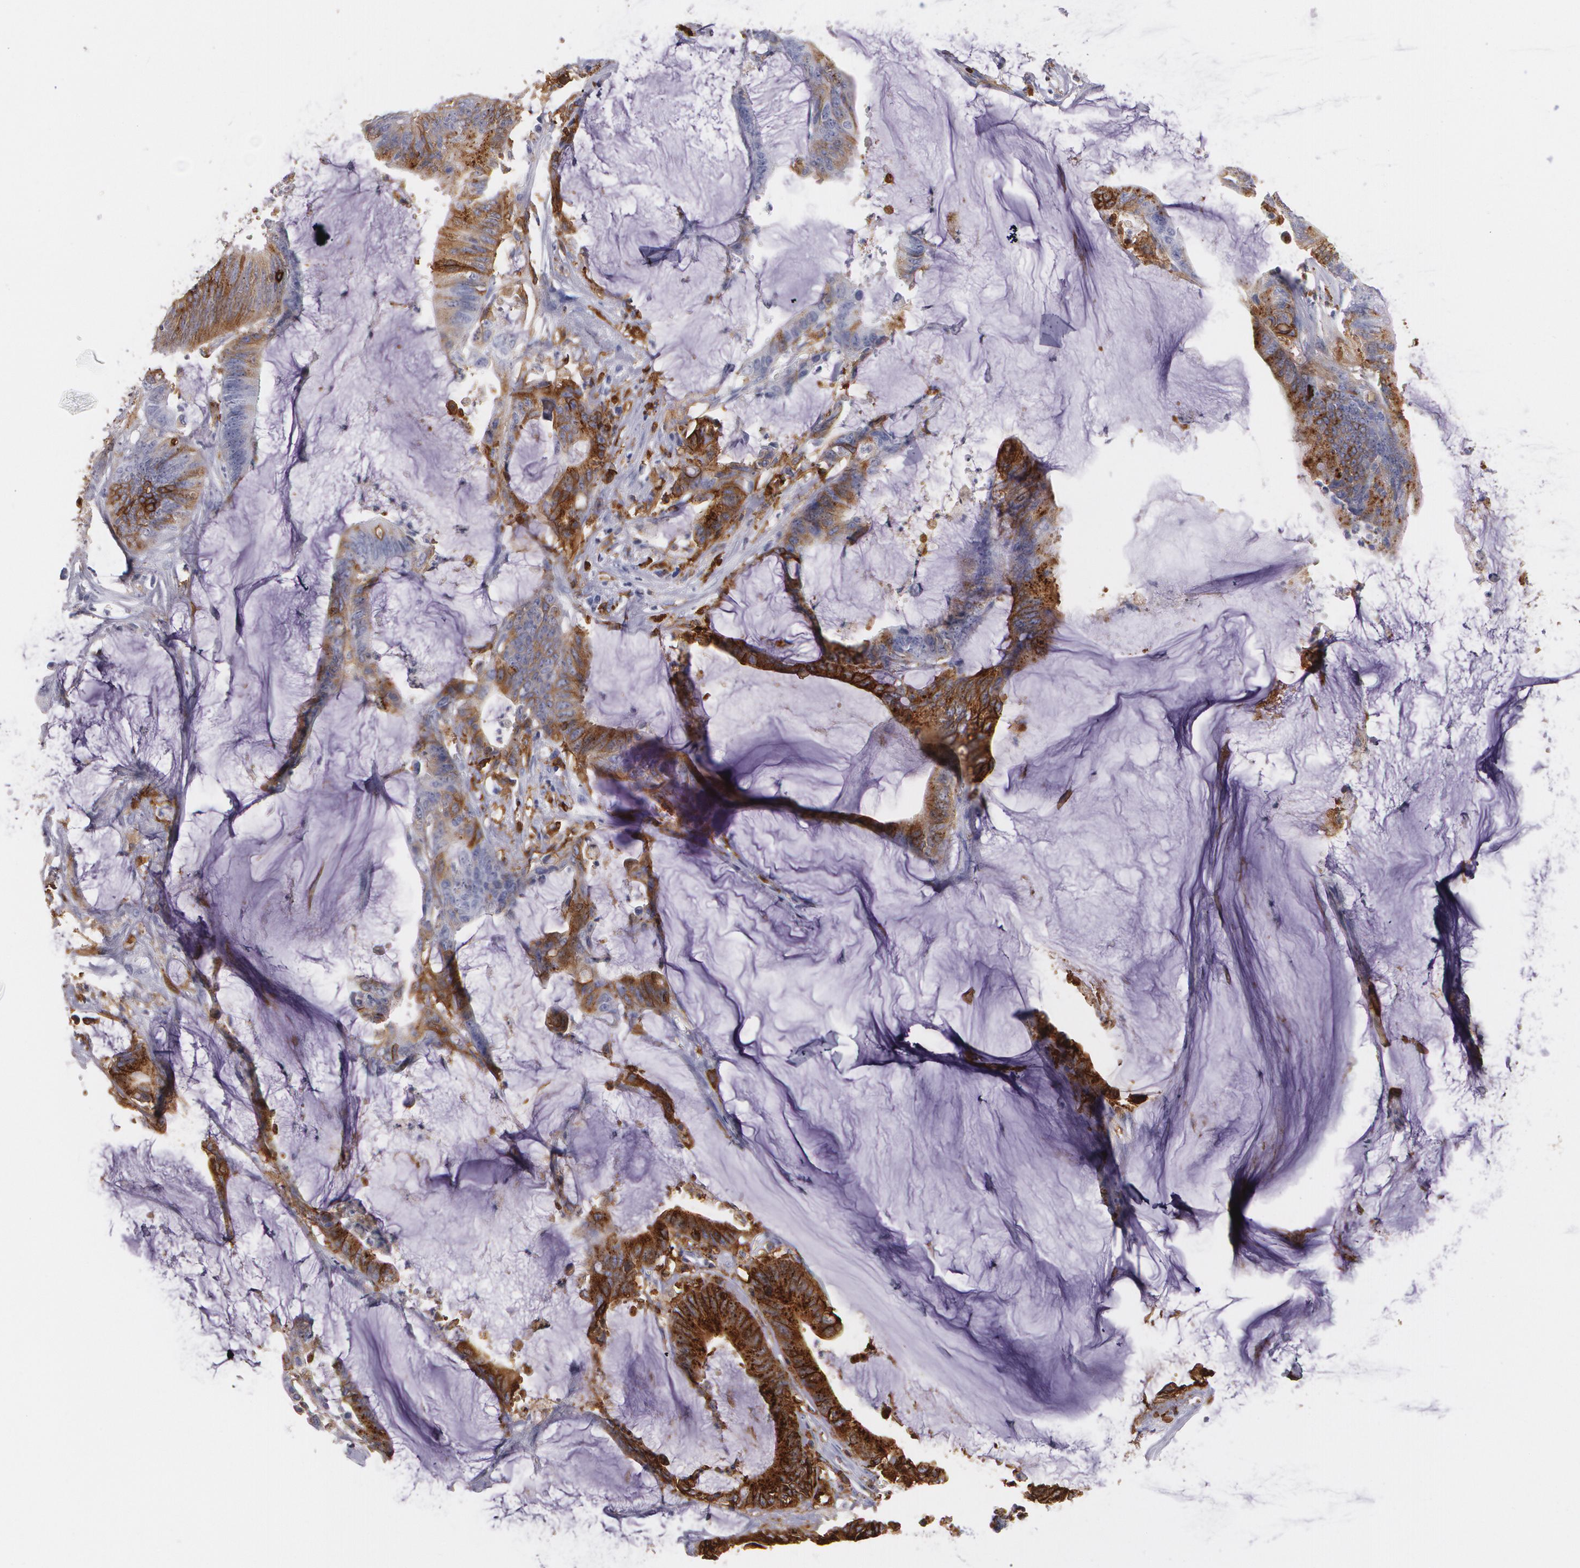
{"staining": {"intensity": "moderate", "quantity": ">75%", "location": "cytoplasmic/membranous"}, "tissue": "colorectal cancer", "cell_type": "Tumor cells", "image_type": "cancer", "snomed": [{"axis": "morphology", "description": "Adenocarcinoma, NOS"}, {"axis": "topography", "description": "Rectum"}], "caption": "DAB (3,3'-diaminobenzidine) immunohistochemical staining of colorectal cancer demonstrates moderate cytoplasmic/membranous protein positivity in approximately >75% of tumor cells. (DAB (3,3'-diaminobenzidine) = brown stain, brightfield microscopy at high magnification).", "gene": "HLA-DRA", "patient": {"sex": "female", "age": 66}}